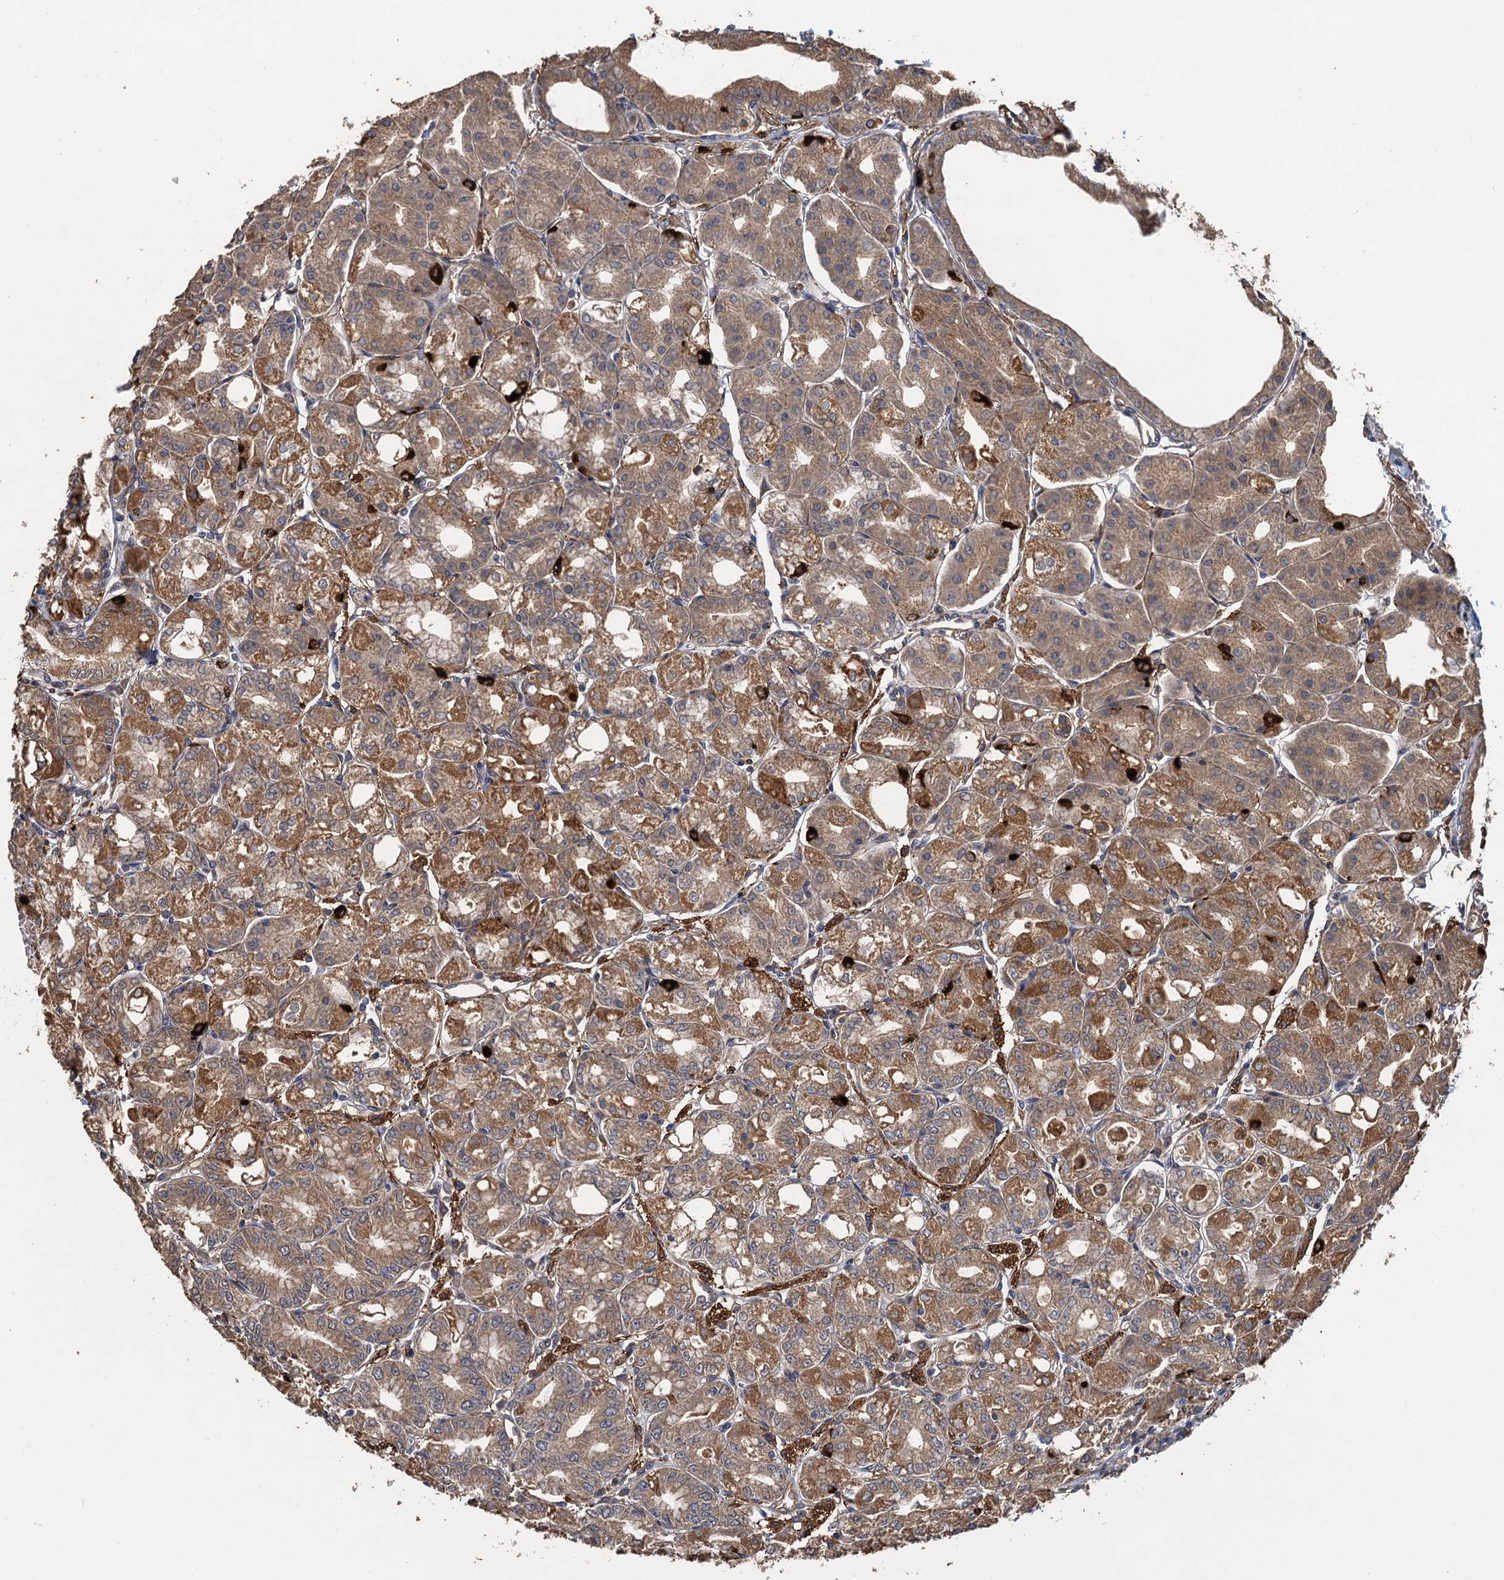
{"staining": {"intensity": "moderate", "quantity": ">75%", "location": "cytoplasmic/membranous"}, "tissue": "stomach", "cell_type": "Glandular cells", "image_type": "normal", "snomed": [{"axis": "morphology", "description": "Normal tissue, NOS"}, {"axis": "topography", "description": "Stomach, lower"}], "caption": "DAB (3,3'-diaminobenzidine) immunohistochemical staining of unremarkable stomach exhibits moderate cytoplasmic/membranous protein expression in approximately >75% of glandular cells.", "gene": "MEAK7", "patient": {"sex": "male", "age": 71}}